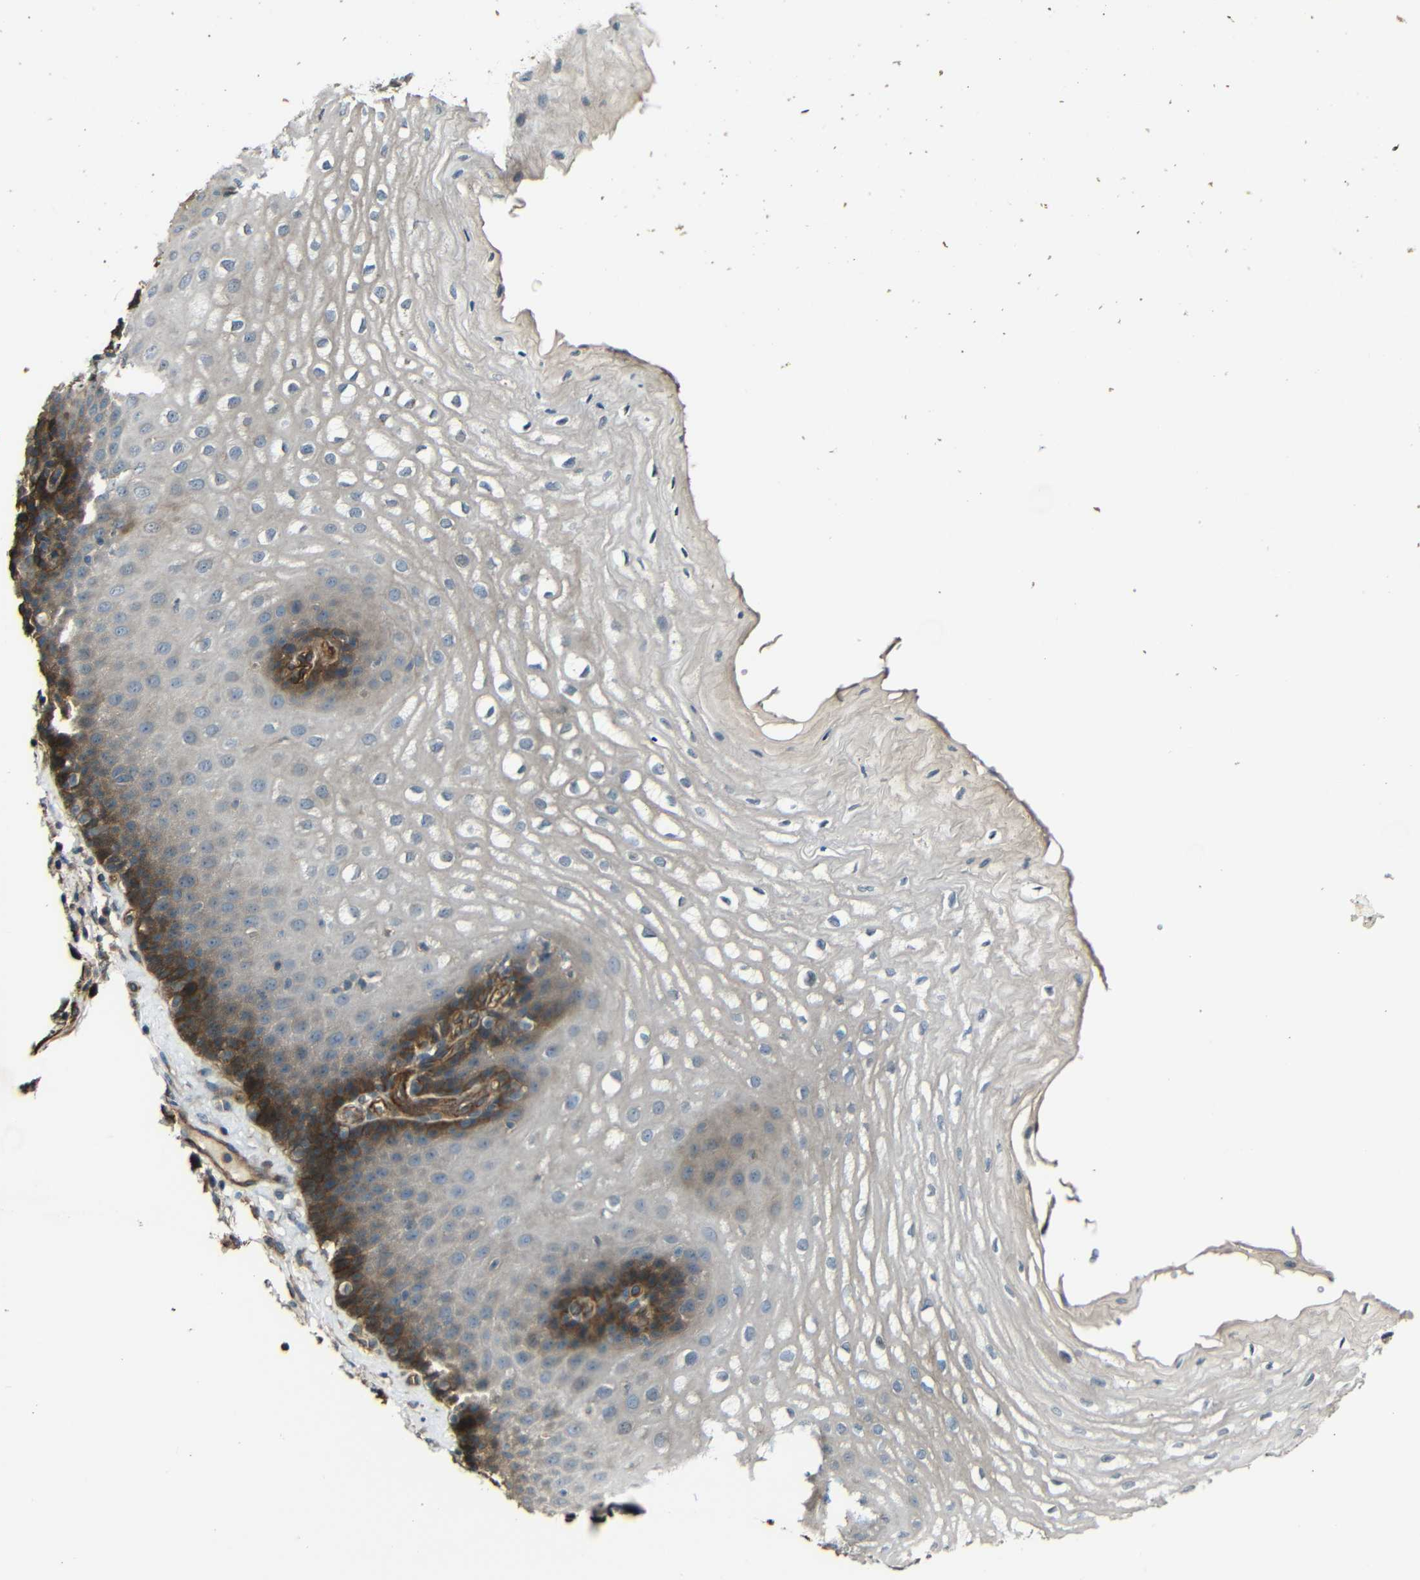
{"staining": {"intensity": "strong", "quantity": "<25%", "location": "cytoplasmic/membranous"}, "tissue": "esophagus", "cell_type": "Squamous epithelial cells", "image_type": "normal", "snomed": [{"axis": "morphology", "description": "Normal tissue, NOS"}, {"axis": "topography", "description": "Esophagus"}], "caption": "Immunohistochemical staining of benign human esophagus demonstrates strong cytoplasmic/membranous protein positivity in about <25% of squamous epithelial cells.", "gene": "RELL1", "patient": {"sex": "male", "age": 54}}